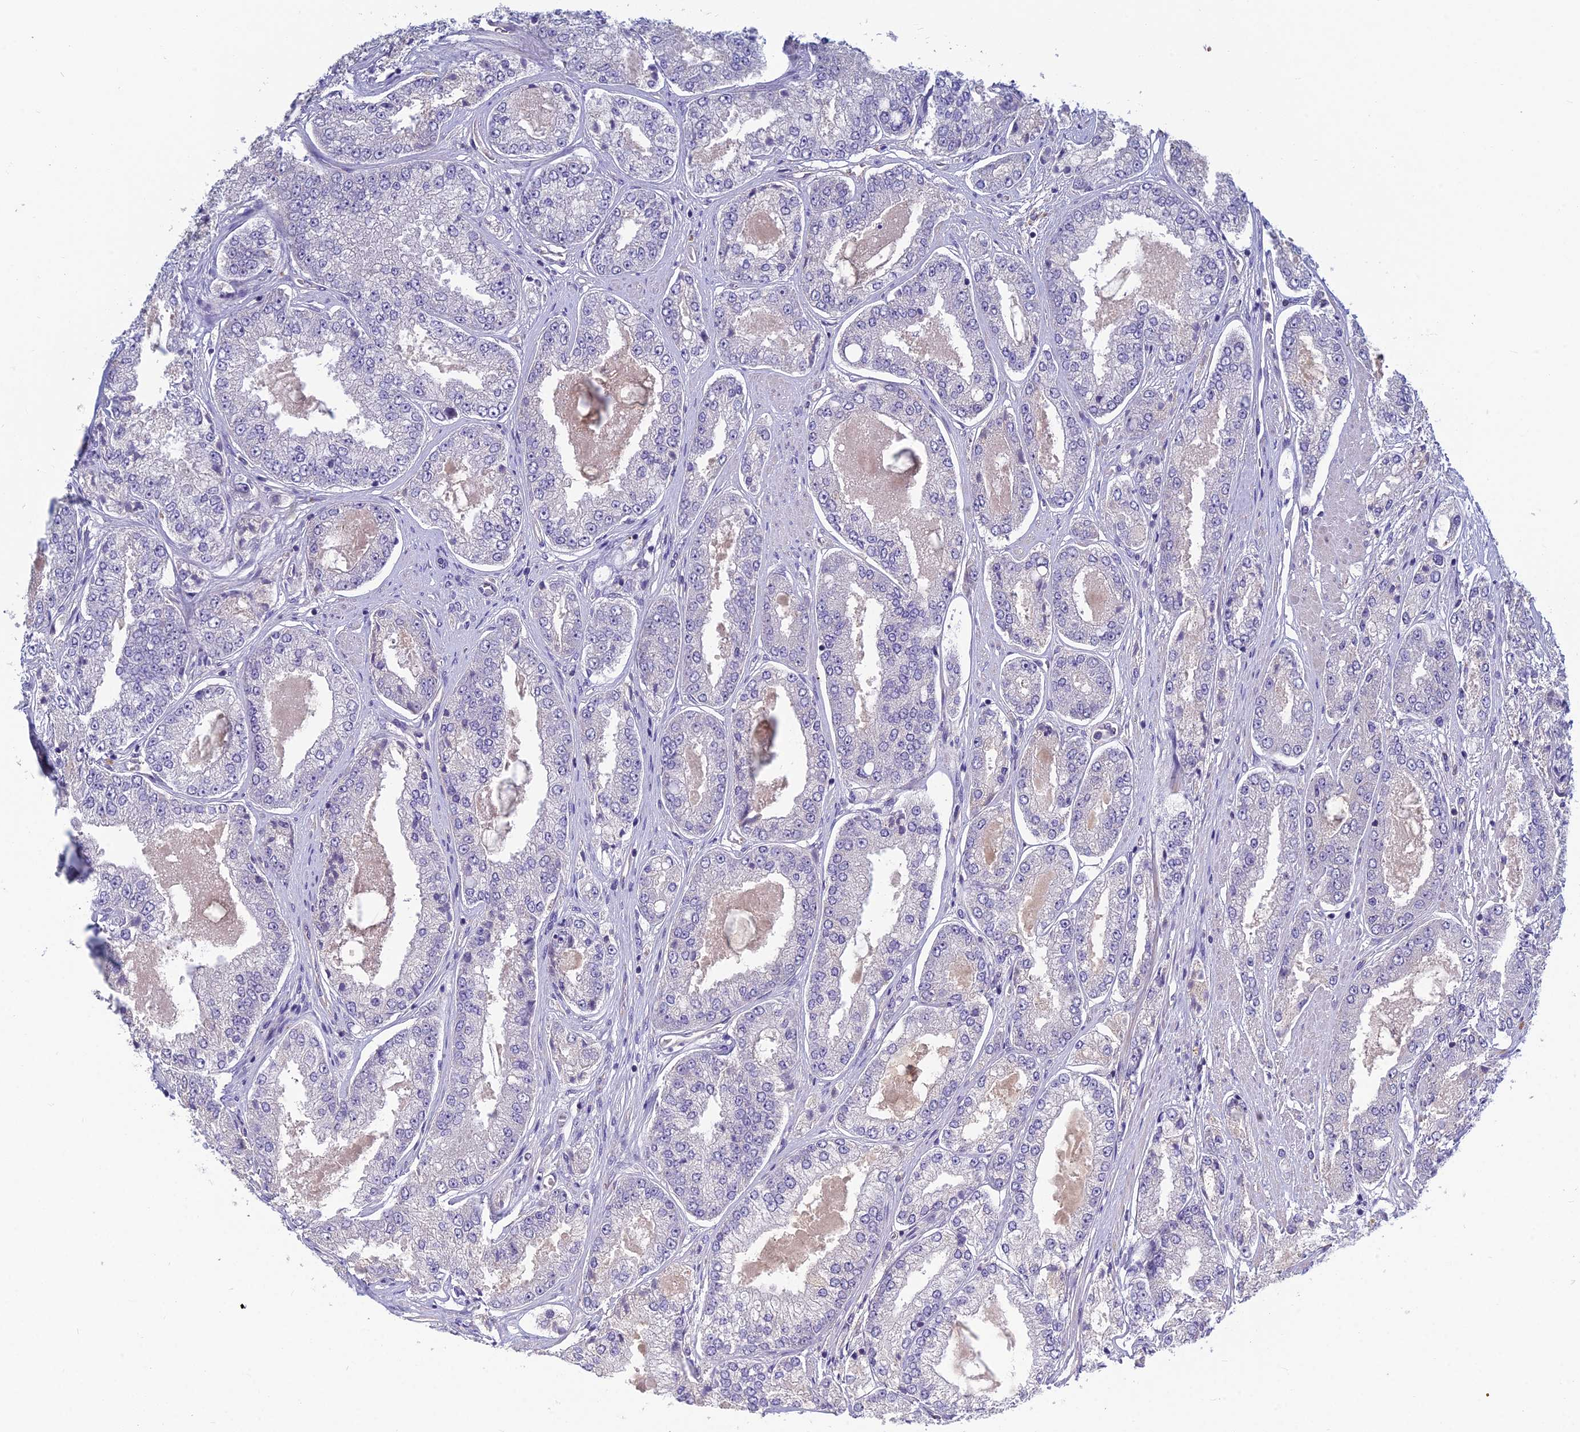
{"staining": {"intensity": "negative", "quantity": "none", "location": "none"}, "tissue": "prostate cancer", "cell_type": "Tumor cells", "image_type": "cancer", "snomed": [{"axis": "morphology", "description": "Adenocarcinoma, High grade"}, {"axis": "topography", "description": "Prostate"}], "caption": "A high-resolution histopathology image shows immunohistochemistry (IHC) staining of prostate cancer, which reveals no significant staining in tumor cells.", "gene": "HECA", "patient": {"sex": "male", "age": 71}}